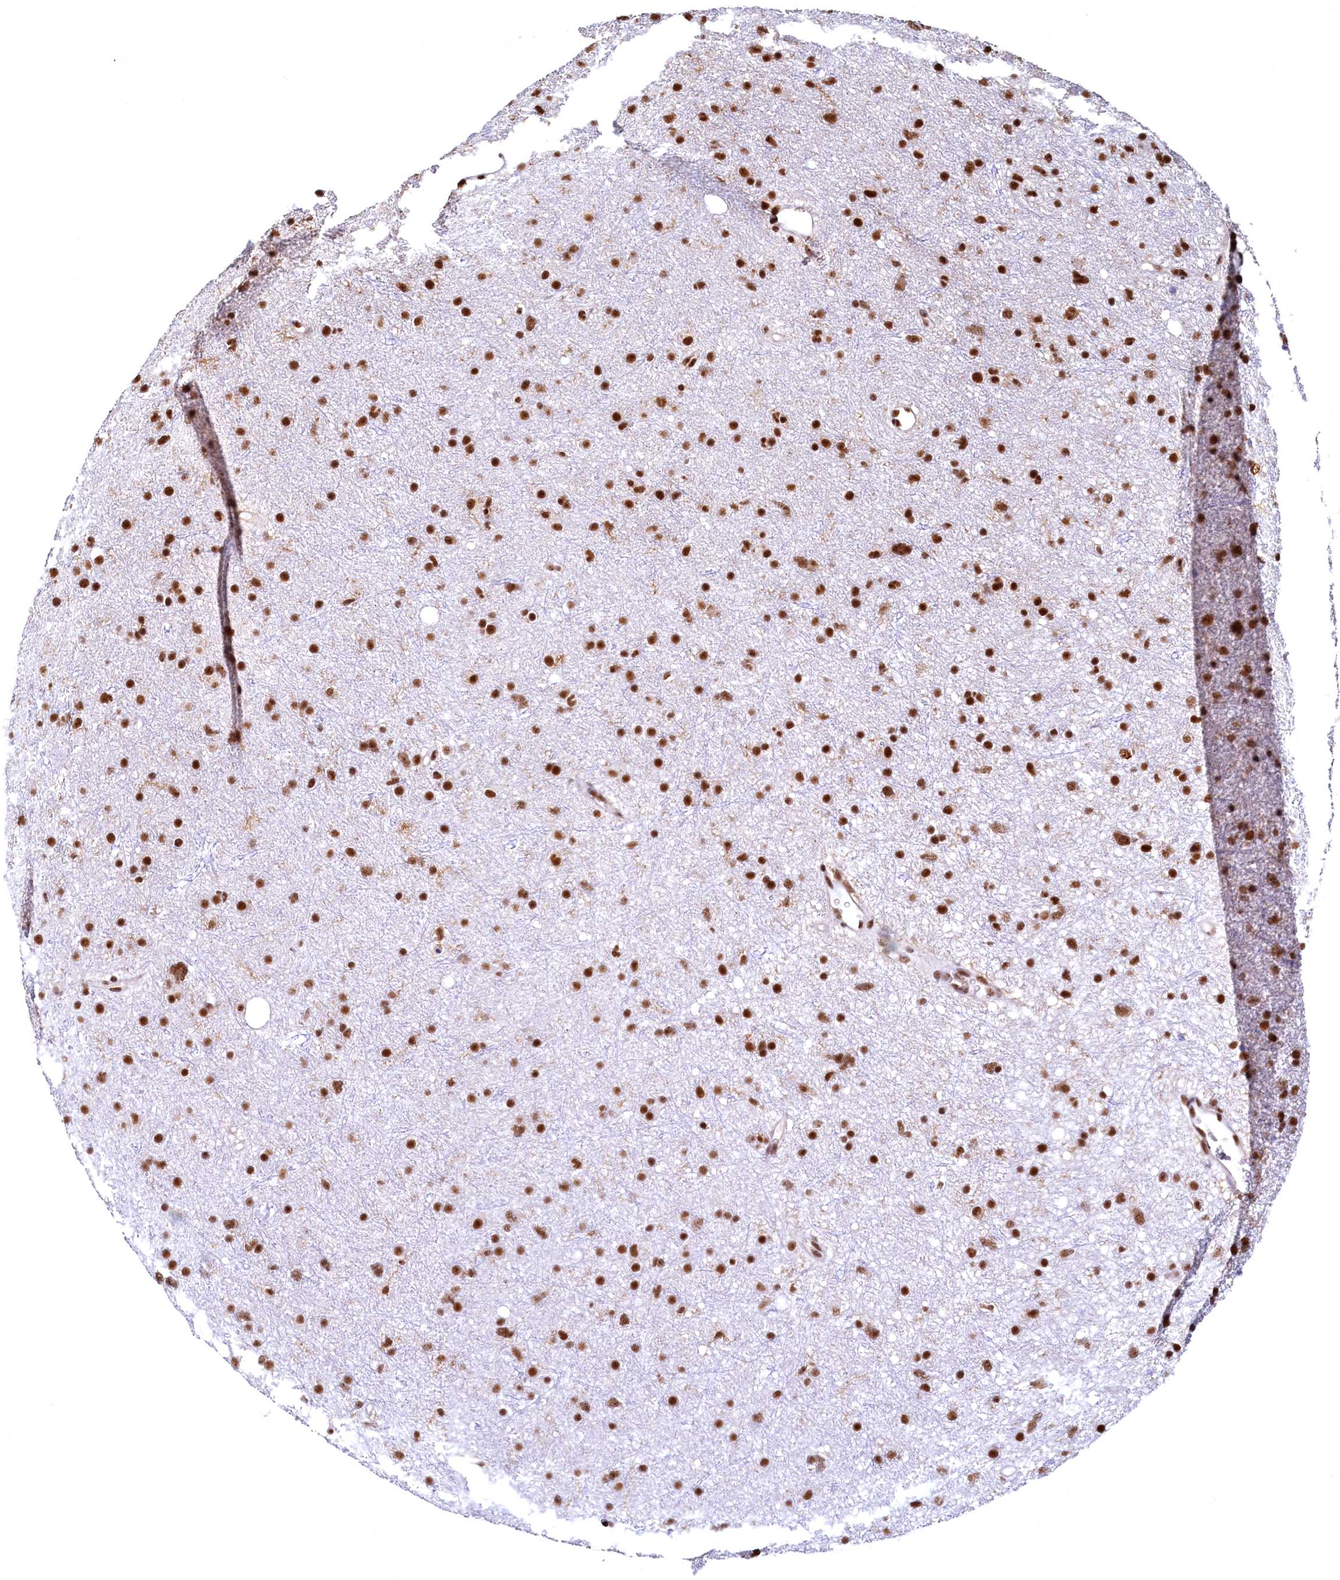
{"staining": {"intensity": "strong", "quantity": ">75%", "location": "nuclear"}, "tissue": "glioma", "cell_type": "Tumor cells", "image_type": "cancer", "snomed": [{"axis": "morphology", "description": "Glioma, malignant, Low grade"}, {"axis": "topography", "description": "Cerebral cortex"}], "caption": "DAB immunohistochemical staining of human glioma shows strong nuclear protein expression in approximately >75% of tumor cells. (DAB = brown stain, brightfield microscopy at high magnification).", "gene": "RSRC2", "patient": {"sex": "female", "age": 39}}